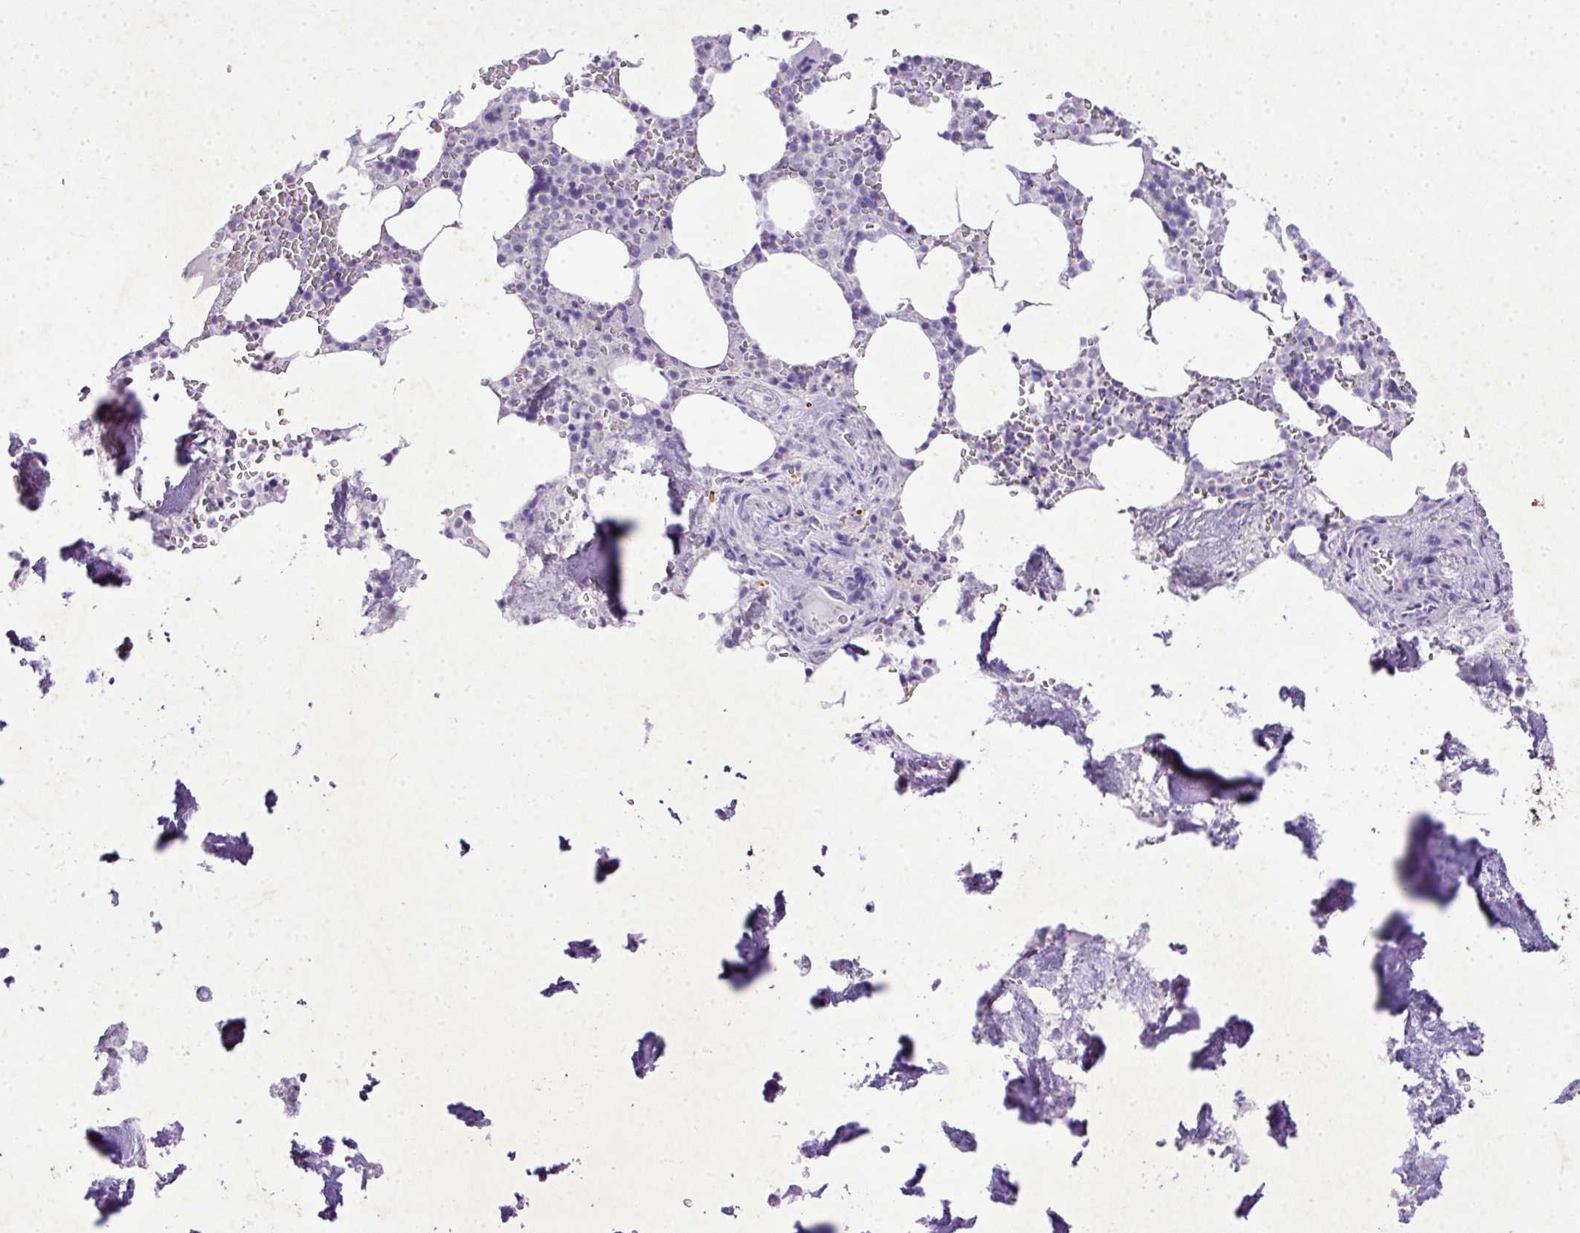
{"staining": {"intensity": "negative", "quantity": "none", "location": "none"}, "tissue": "bone marrow", "cell_type": "Hematopoietic cells", "image_type": "normal", "snomed": [{"axis": "morphology", "description": "Normal tissue, NOS"}, {"axis": "topography", "description": "Bone marrow"}], "caption": "IHC micrograph of unremarkable bone marrow: bone marrow stained with DAB (3,3'-diaminobenzidine) demonstrates no significant protein staining in hematopoietic cells.", "gene": "KCNJ11", "patient": {"sex": "male", "age": 64}}